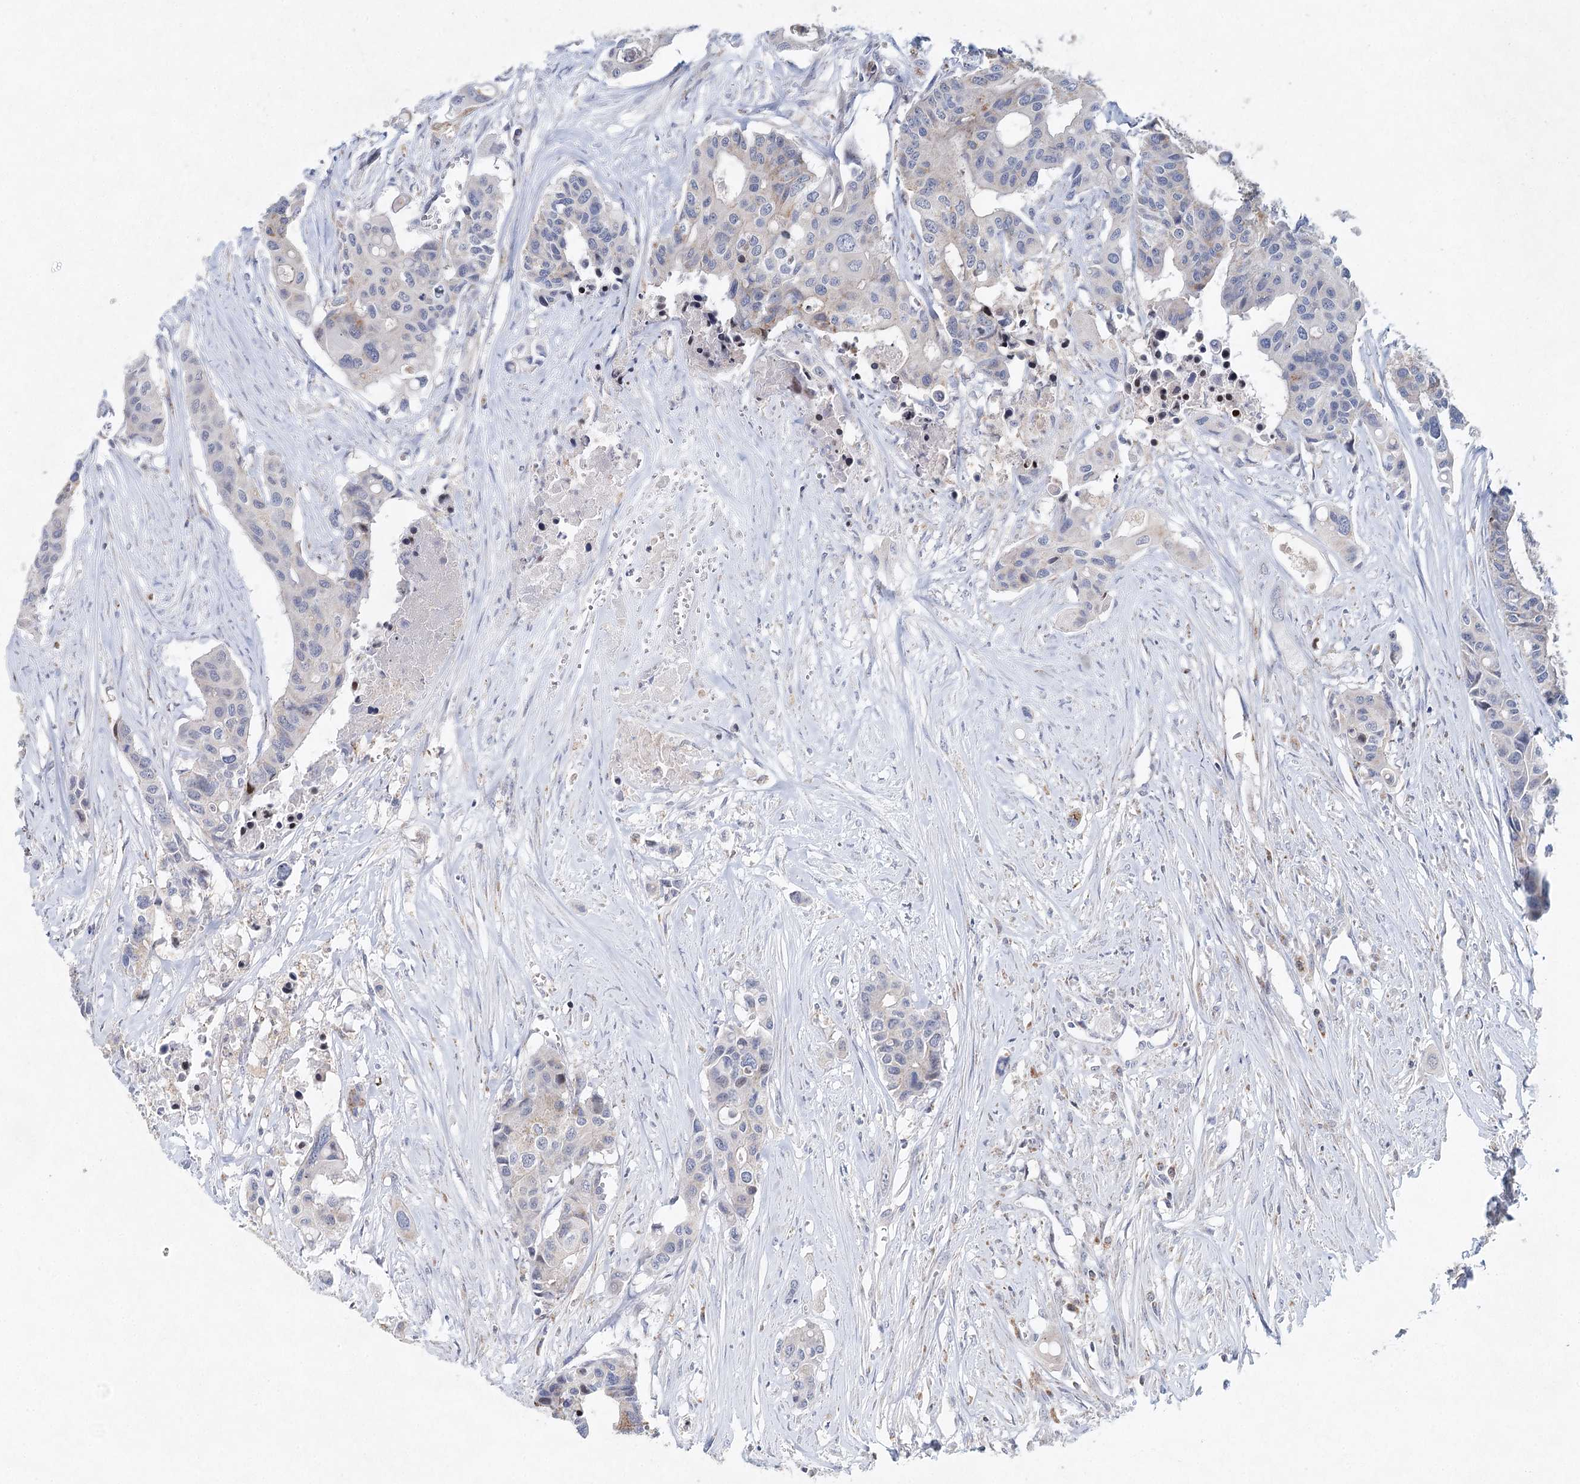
{"staining": {"intensity": "moderate", "quantity": "<25%", "location": "cytoplasmic/membranous,nuclear"}, "tissue": "colorectal cancer", "cell_type": "Tumor cells", "image_type": "cancer", "snomed": [{"axis": "morphology", "description": "Adenocarcinoma, NOS"}, {"axis": "topography", "description": "Colon"}], "caption": "Colorectal adenocarcinoma stained for a protein (brown) shows moderate cytoplasmic/membranous and nuclear positive positivity in about <25% of tumor cells.", "gene": "XPO6", "patient": {"sex": "male", "age": 77}}